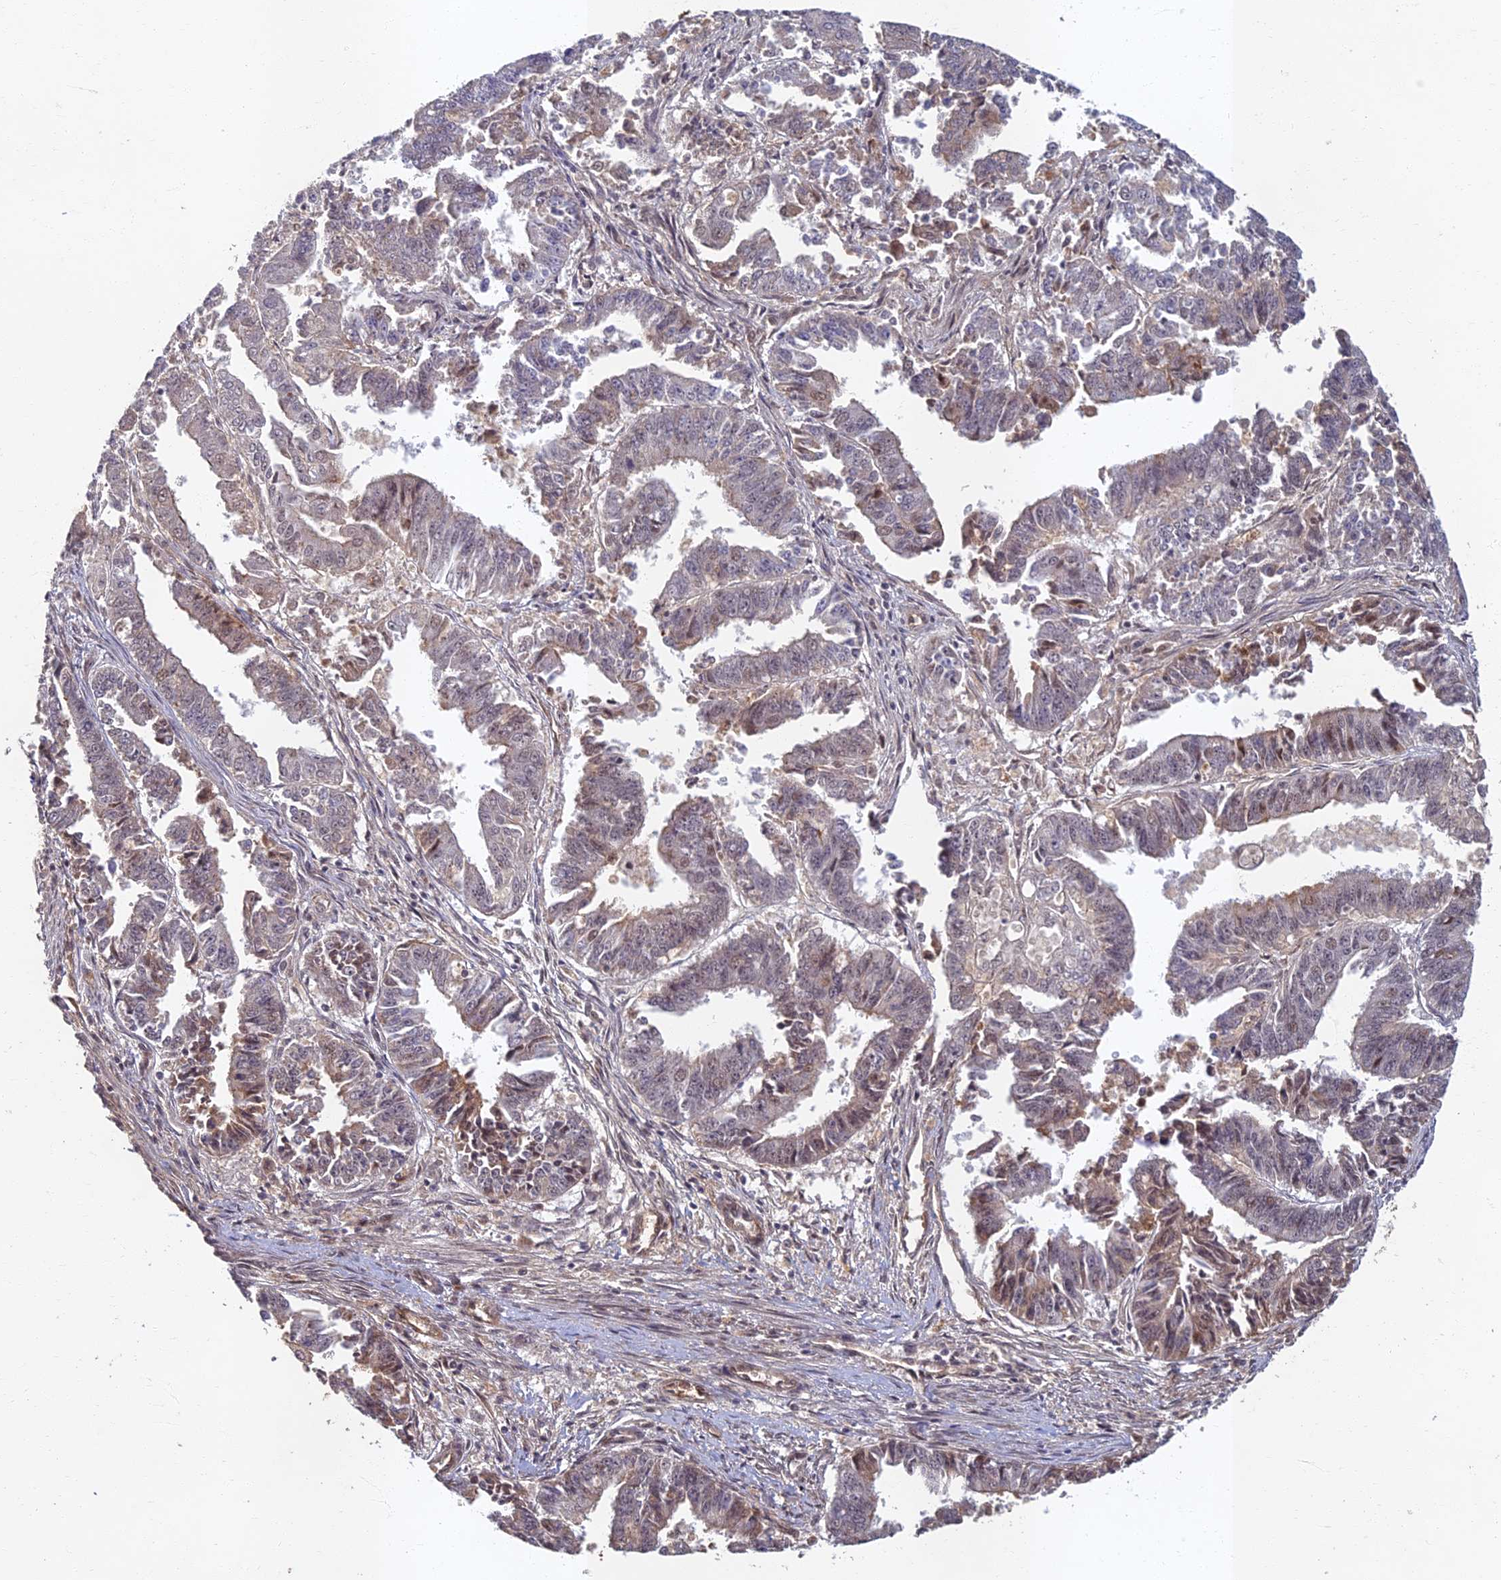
{"staining": {"intensity": "negative", "quantity": "none", "location": "none"}, "tissue": "endometrial cancer", "cell_type": "Tumor cells", "image_type": "cancer", "snomed": [{"axis": "morphology", "description": "Adenocarcinoma, NOS"}, {"axis": "topography", "description": "Endometrium"}], "caption": "This micrograph is of endometrial cancer stained with IHC to label a protein in brown with the nuclei are counter-stained blue. There is no staining in tumor cells. (Immunohistochemistry, brightfield microscopy, high magnification).", "gene": "EARS2", "patient": {"sex": "female", "age": 73}}